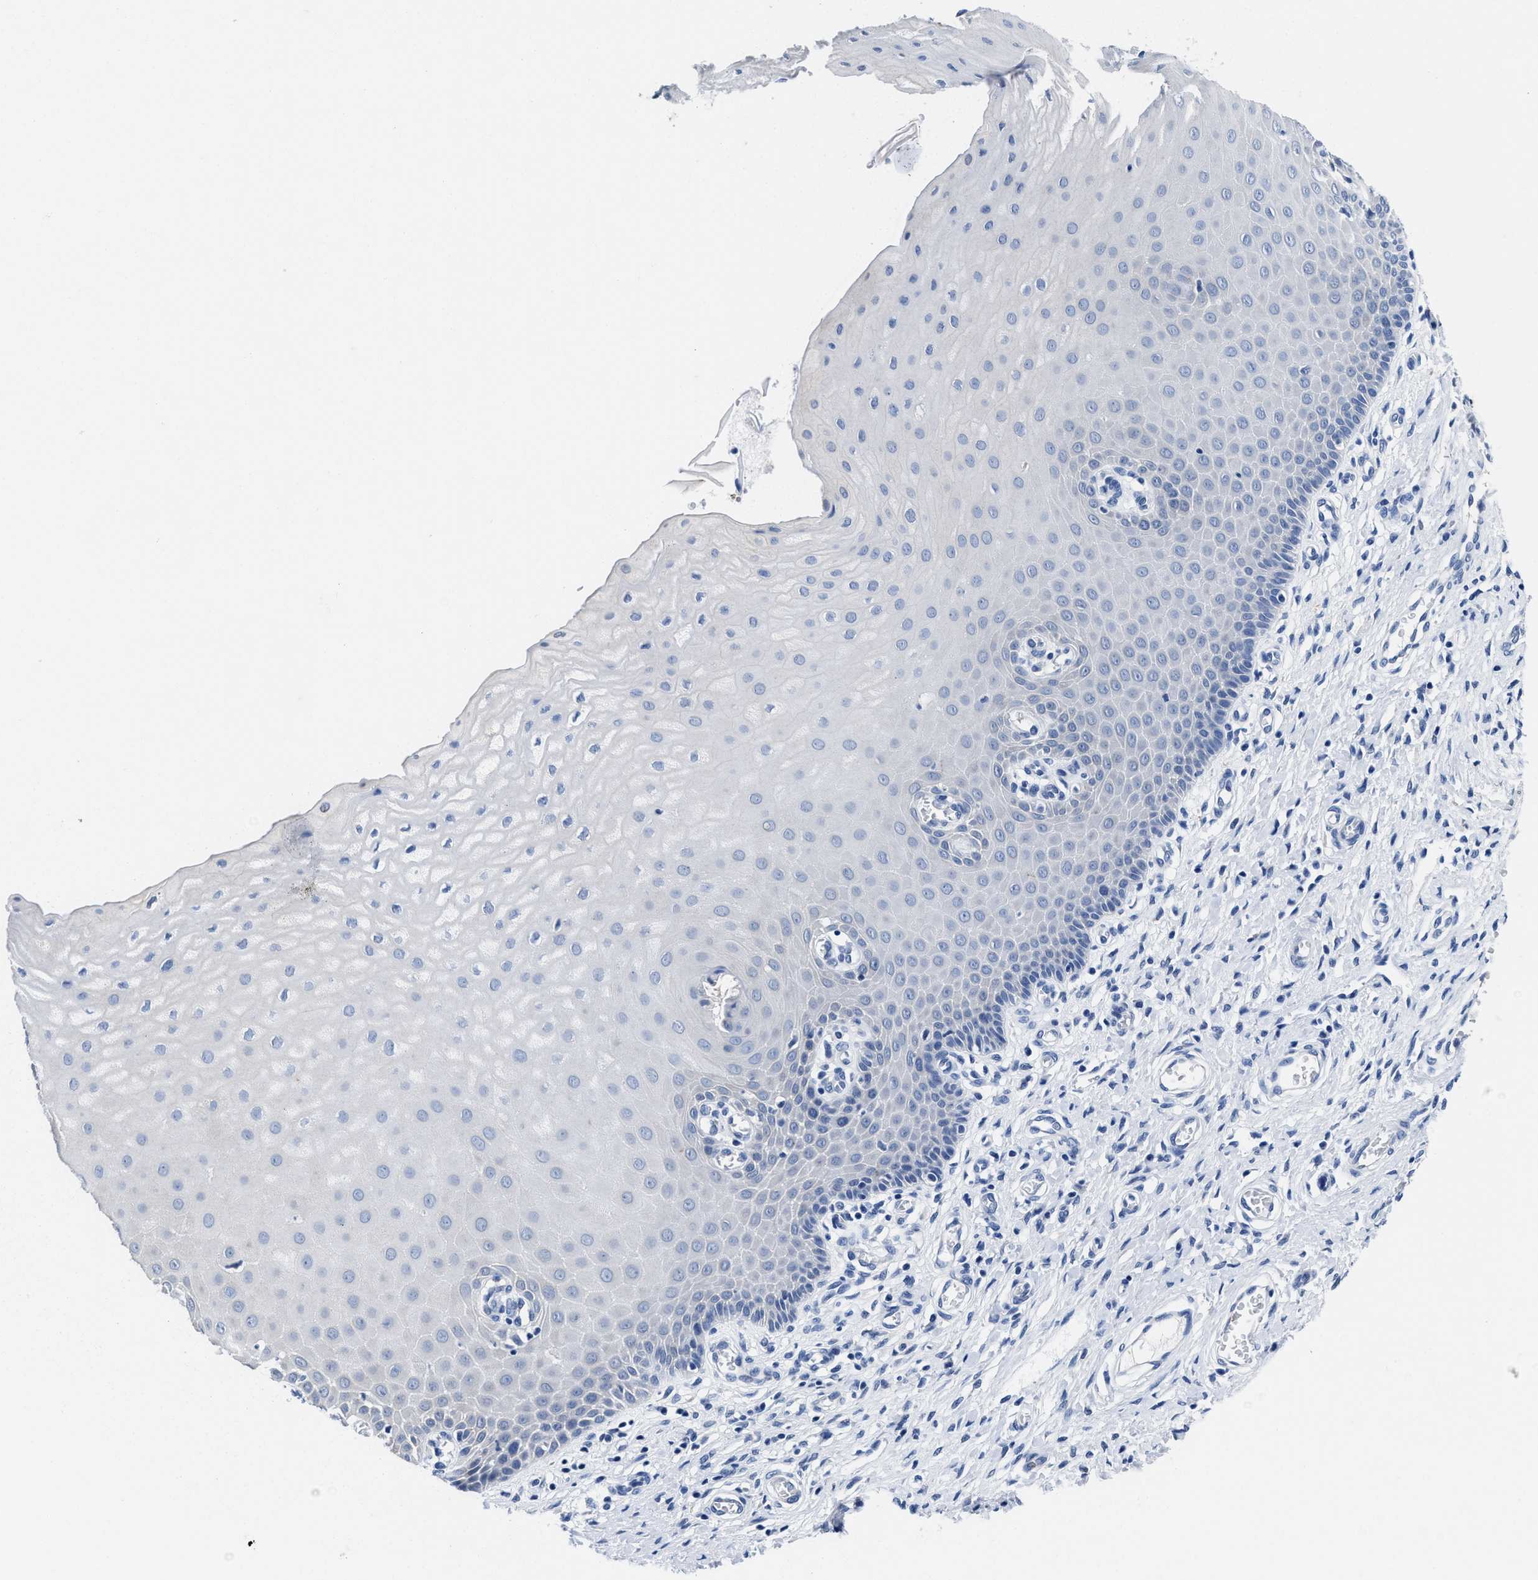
{"staining": {"intensity": "negative", "quantity": "none", "location": "none"}, "tissue": "cervix", "cell_type": "Glandular cells", "image_type": "normal", "snomed": [{"axis": "morphology", "description": "Normal tissue, NOS"}, {"axis": "topography", "description": "Cervix"}], "caption": "High magnification brightfield microscopy of benign cervix stained with DAB (3,3'-diaminobenzidine) (brown) and counterstained with hematoxylin (blue): glandular cells show no significant staining. (DAB (3,3'-diaminobenzidine) immunohistochemistry visualized using brightfield microscopy, high magnification).", "gene": "HOOK1", "patient": {"sex": "female", "age": 55}}